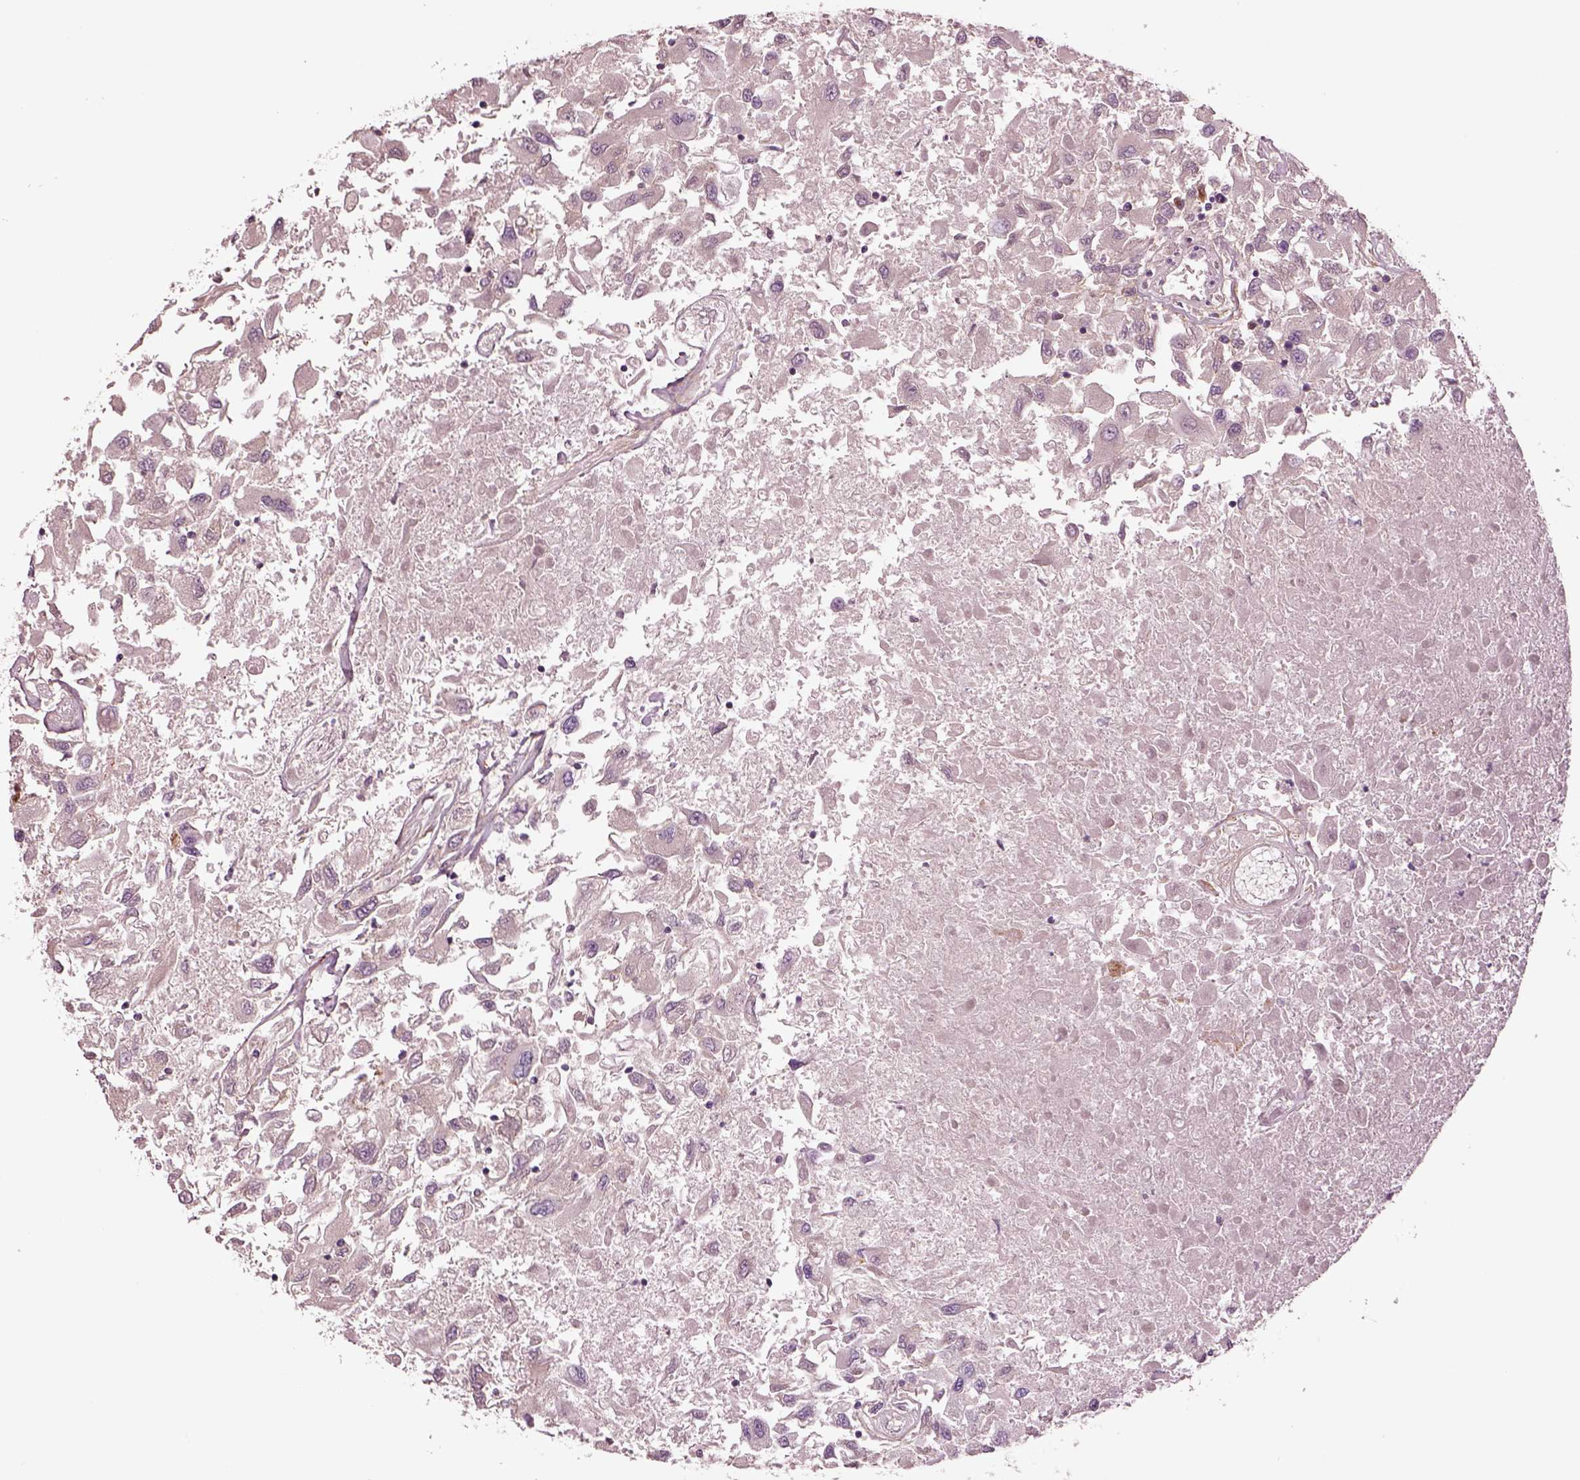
{"staining": {"intensity": "negative", "quantity": "none", "location": "none"}, "tissue": "renal cancer", "cell_type": "Tumor cells", "image_type": "cancer", "snomed": [{"axis": "morphology", "description": "Adenocarcinoma, NOS"}, {"axis": "topography", "description": "Kidney"}], "caption": "High magnification brightfield microscopy of renal adenocarcinoma stained with DAB (brown) and counterstained with hematoxylin (blue): tumor cells show no significant staining.", "gene": "SEC23A", "patient": {"sex": "female", "age": 76}}